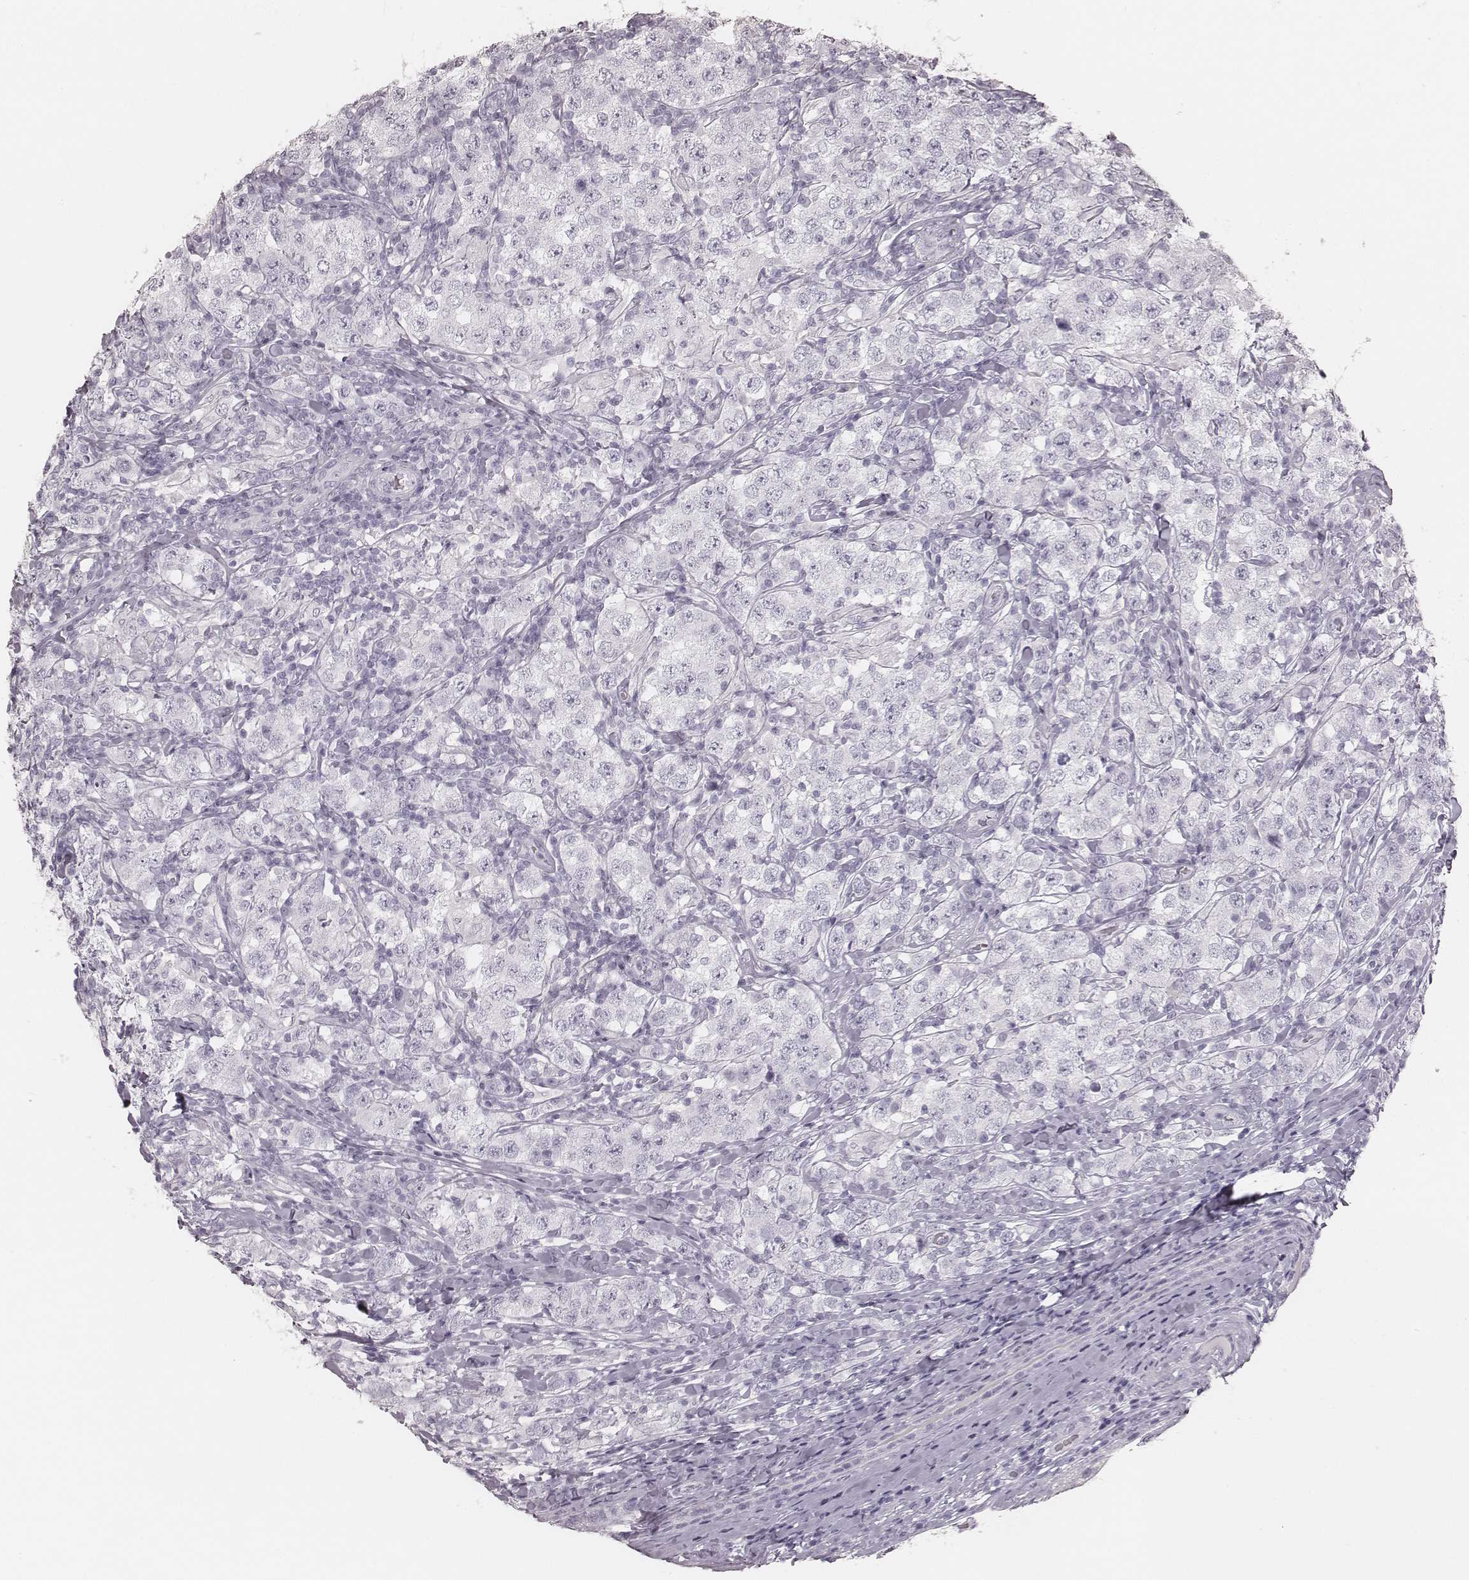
{"staining": {"intensity": "negative", "quantity": "none", "location": "none"}, "tissue": "testis cancer", "cell_type": "Tumor cells", "image_type": "cancer", "snomed": [{"axis": "morphology", "description": "Seminoma, NOS"}, {"axis": "morphology", "description": "Carcinoma, Embryonal, NOS"}, {"axis": "topography", "description": "Testis"}], "caption": "Tumor cells are negative for protein expression in human testis cancer.", "gene": "KRT82", "patient": {"sex": "male", "age": 41}}